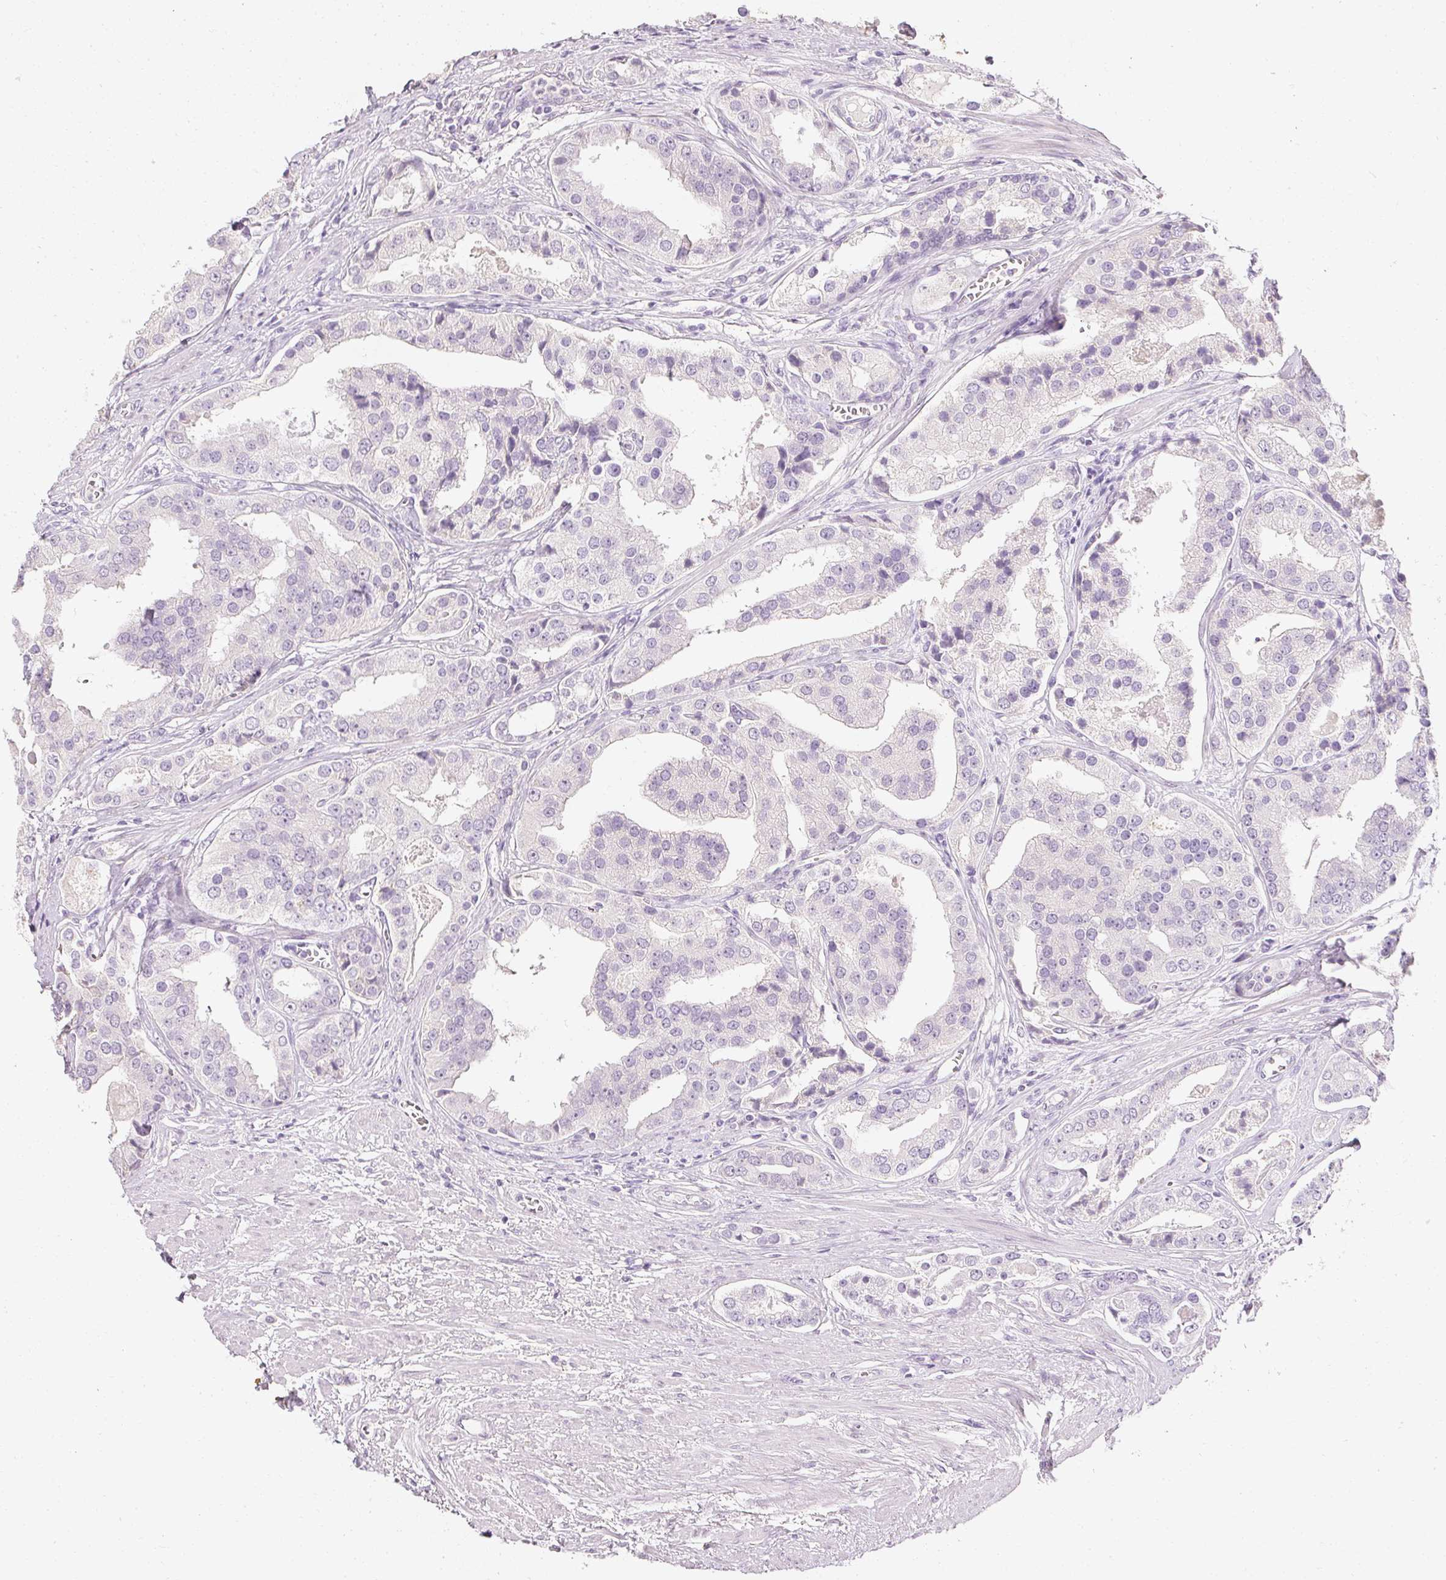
{"staining": {"intensity": "negative", "quantity": "none", "location": "none"}, "tissue": "prostate cancer", "cell_type": "Tumor cells", "image_type": "cancer", "snomed": [{"axis": "morphology", "description": "Adenocarcinoma, High grade"}, {"axis": "topography", "description": "Prostate"}], "caption": "Immunohistochemistry (IHC) image of neoplastic tissue: prostate cancer (adenocarcinoma (high-grade)) stained with DAB exhibits no significant protein expression in tumor cells. (Stains: DAB immunohistochemistry with hematoxylin counter stain, Microscopy: brightfield microscopy at high magnification).", "gene": "ELAVL3", "patient": {"sex": "male", "age": 71}}